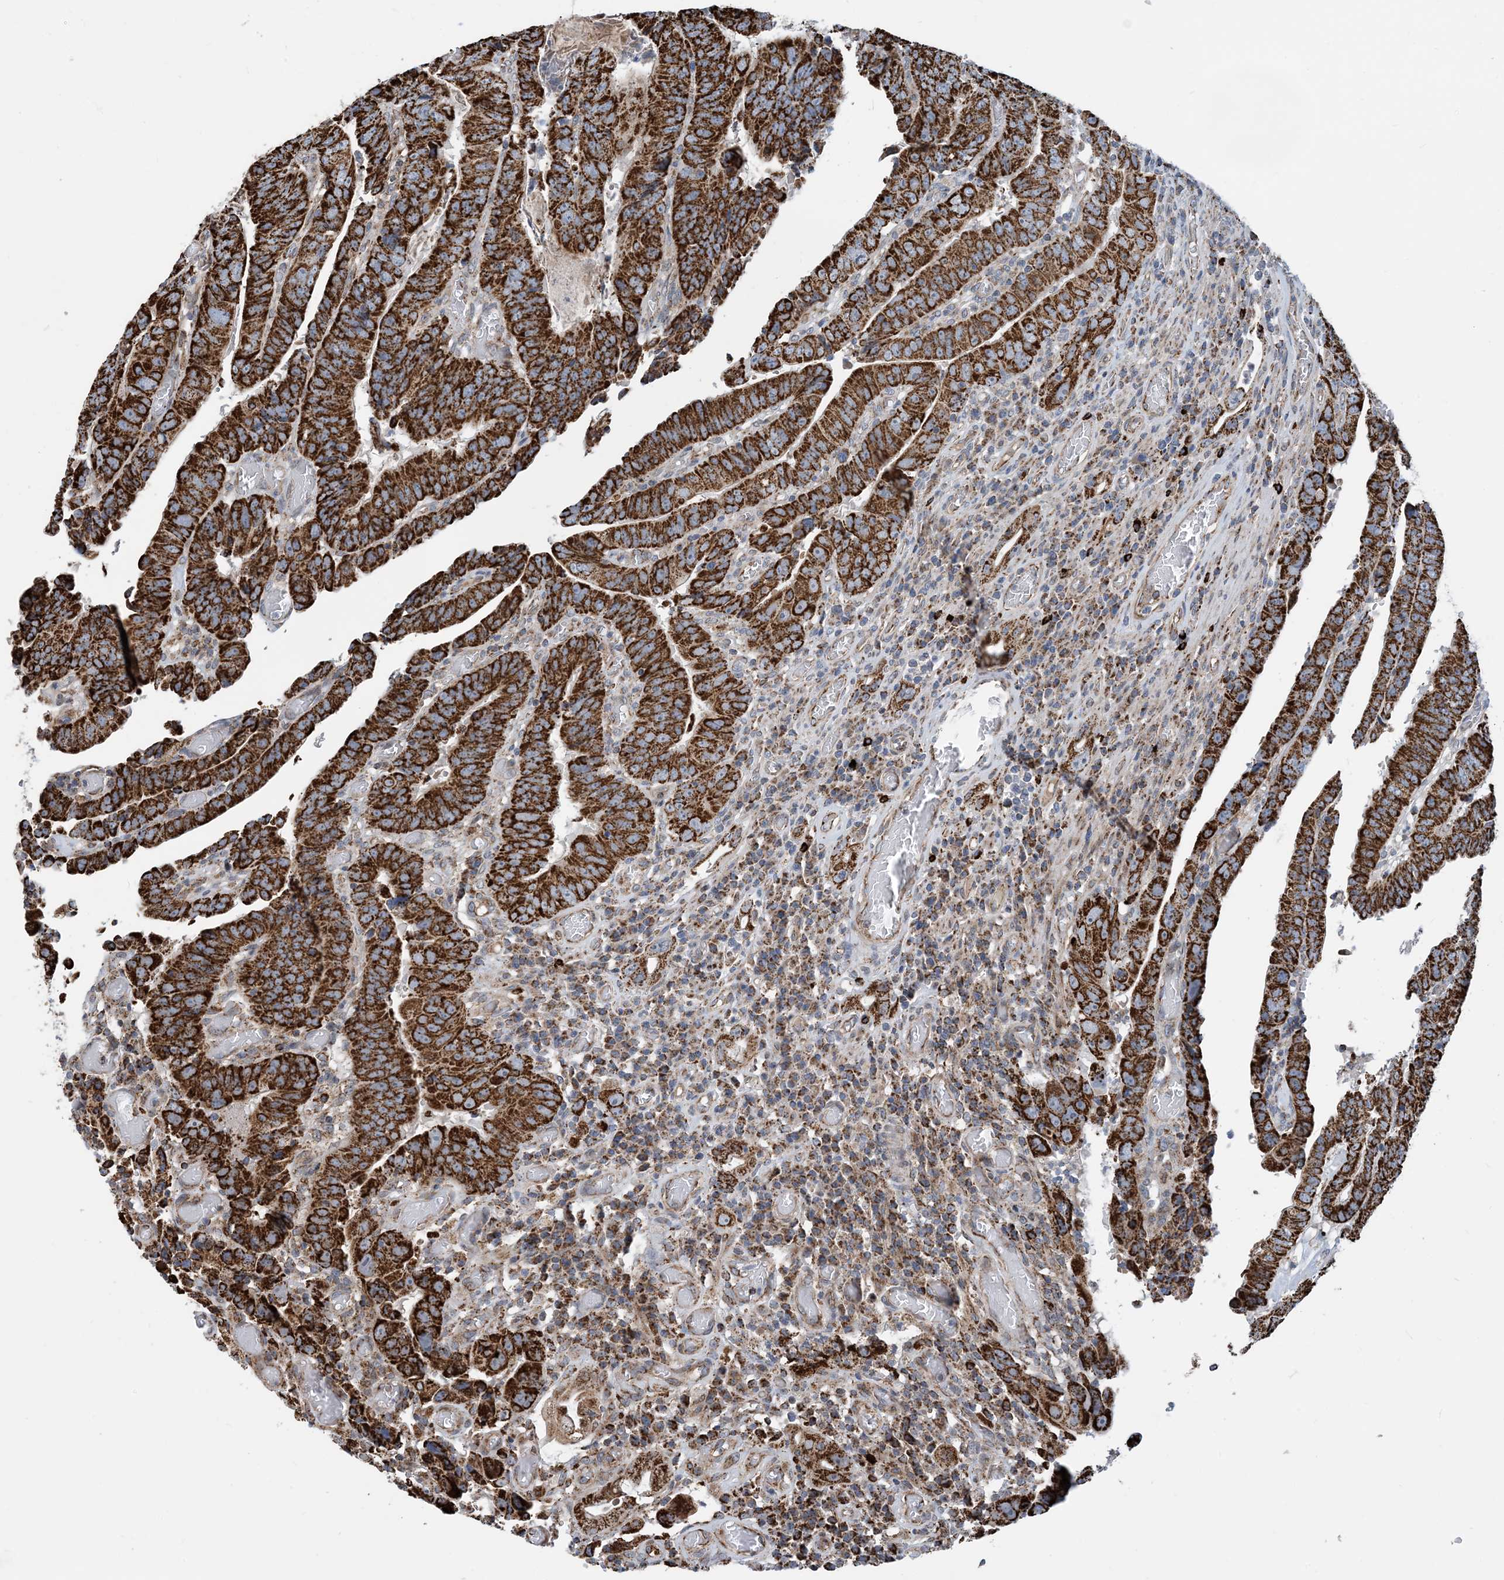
{"staining": {"intensity": "strong", "quantity": ">75%", "location": "cytoplasmic/membranous"}, "tissue": "colorectal cancer", "cell_type": "Tumor cells", "image_type": "cancer", "snomed": [{"axis": "morphology", "description": "Normal tissue, NOS"}, {"axis": "morphology", "description": "Adenocarcinoma, NOS"}, {"axis": "topography", "description": "Rectum"}], "caption": "Immunohistochemistry of colorectal adenocarcinoma displays high levels of strong cytoplasmic/membranous positivity in about >75% of tumor cells.", "gene": "PCDHGA1", "patient": {"sex": "female", "age": 65}}